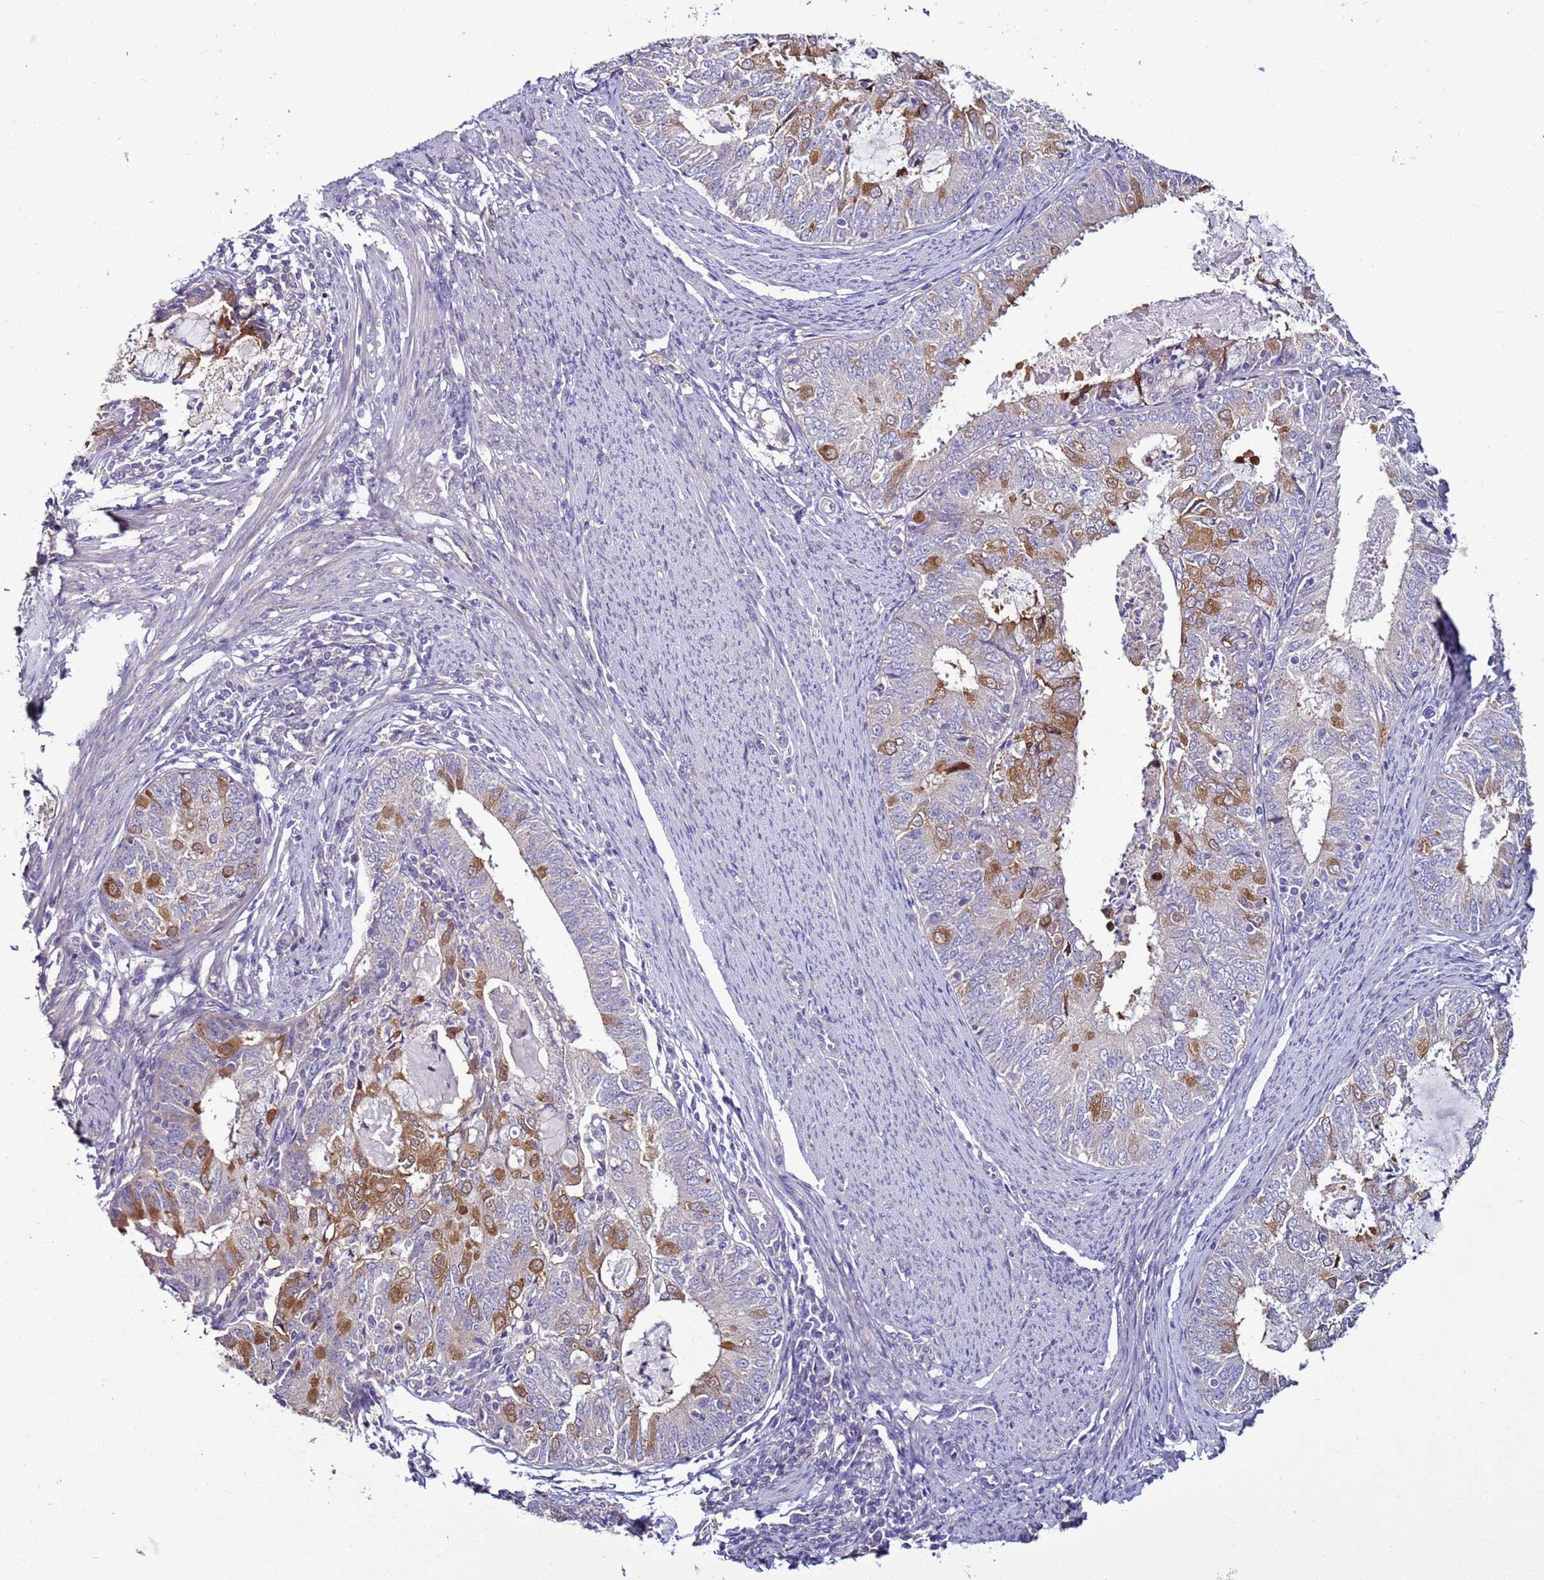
{"staining": {"intensity": "moderate", "quantity": "<25%", "location": "cytoplasmic/membranous"}, "tissue": "endometrial cancer", "cell_type": "Tumor cells", "image_type": "cancer", "snomed": [{"axis": "morphology", "description": "Adenocarcinoma, NOS"}, {"axis": "topography", "description": "Endometrium"}], "caption": "This micrograph exhibits immunohistochemistry staining of human endometrial adenocarcinoma, with low moderate cytoplasmic/membranous positivity in about <25% of tumor cells.", "gene": "RABL2B", "patient": {"sex": "female", "age": 57}}